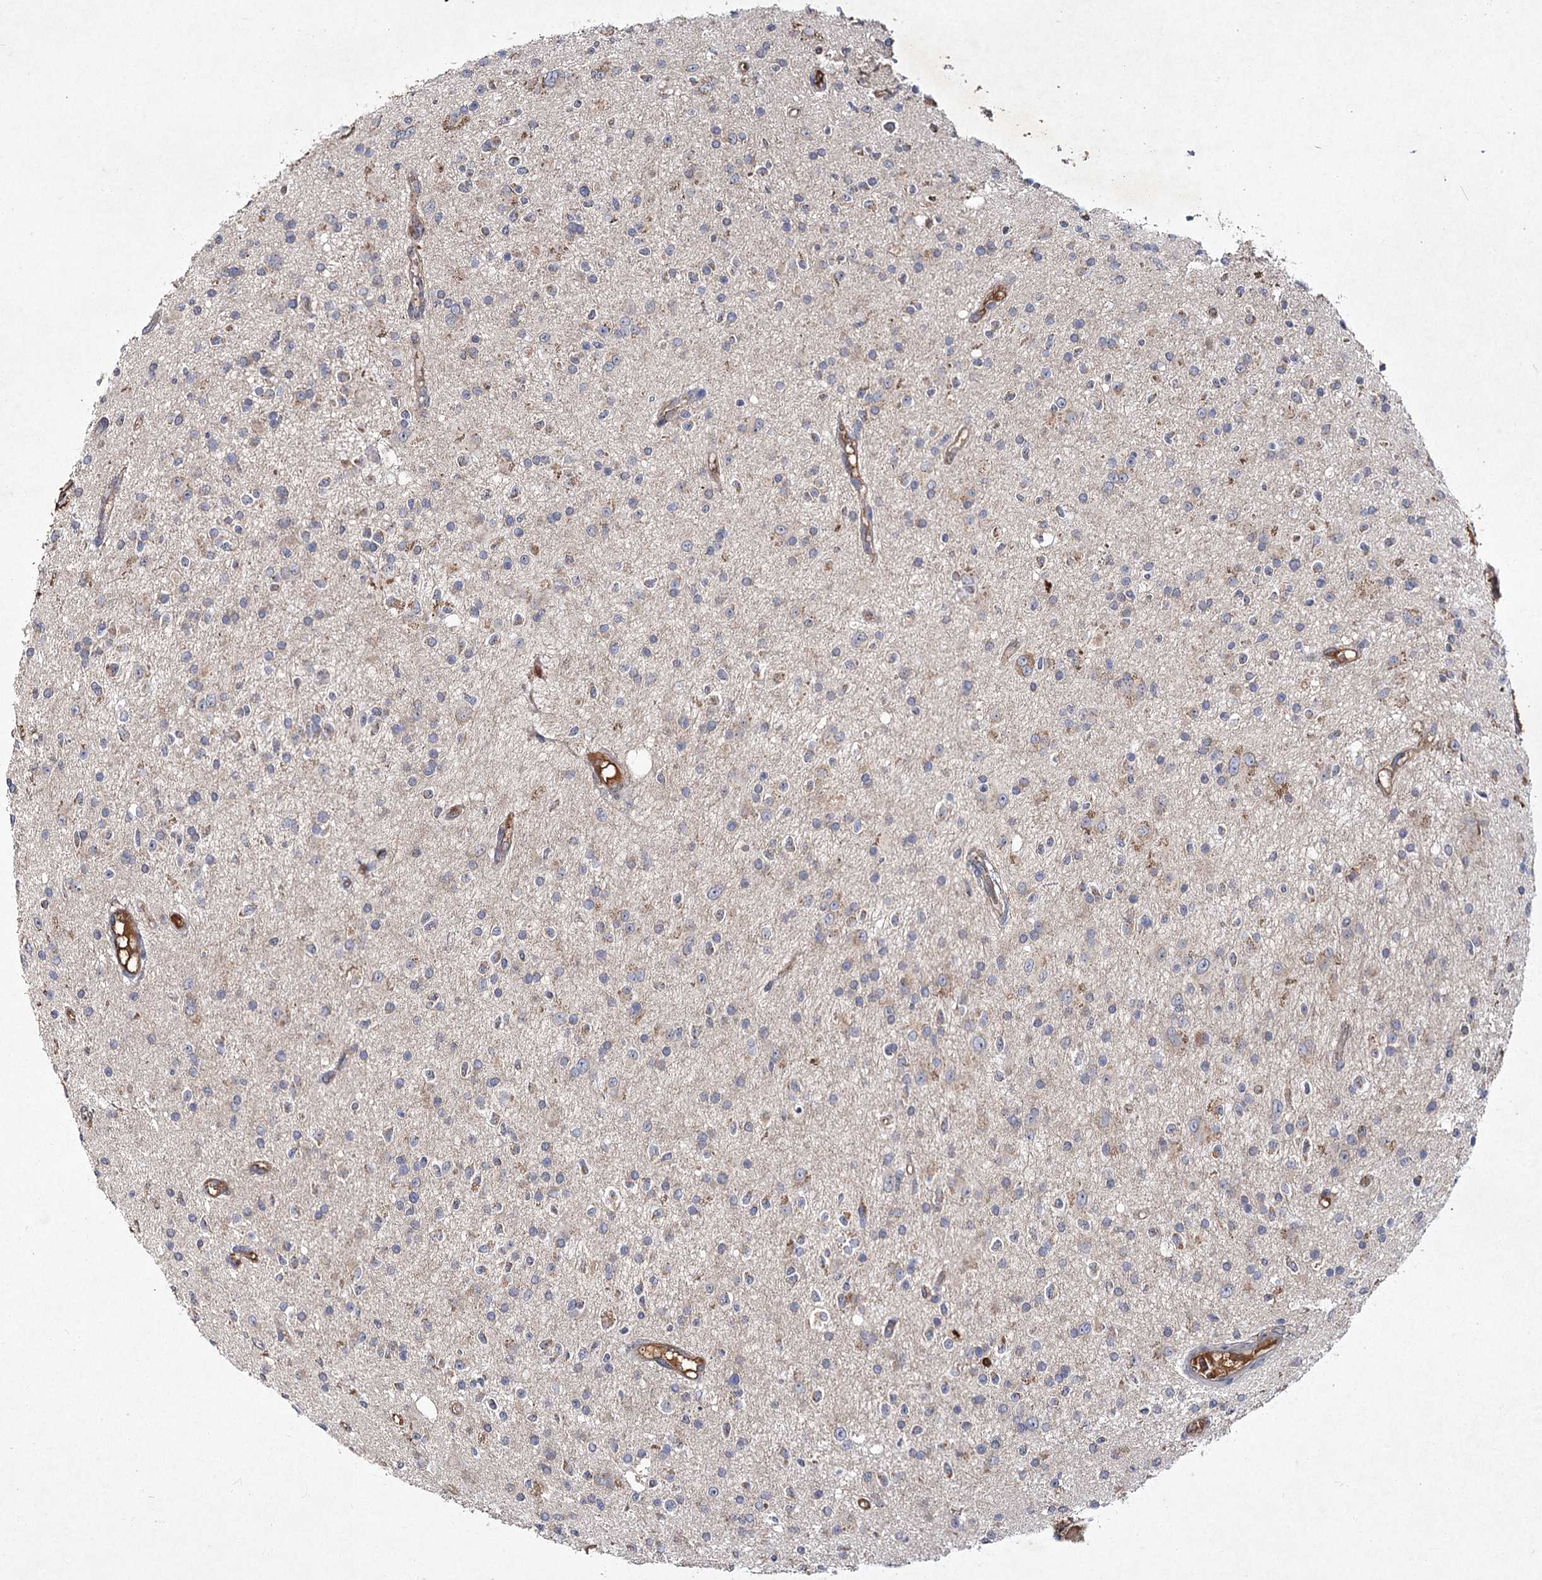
{"staining": {"intensity": "weak", "quantity": "<25%", "location": "cytoplasmic/membranous"}, "tissue": "glioma", "cell_type": "Tumor cells", "image_type": "cancer", "snomed": [{"axis": "morphology", "description": "Glioma, malignant, High grade"}, {"axis": "topography", "description": "Brain"}], "caption": "Glioma was stained to show a protein in brown. There is no significant staining in tumor cells.", "gene": "MFN1", "patient": {"sex": "male", "age": 34}}